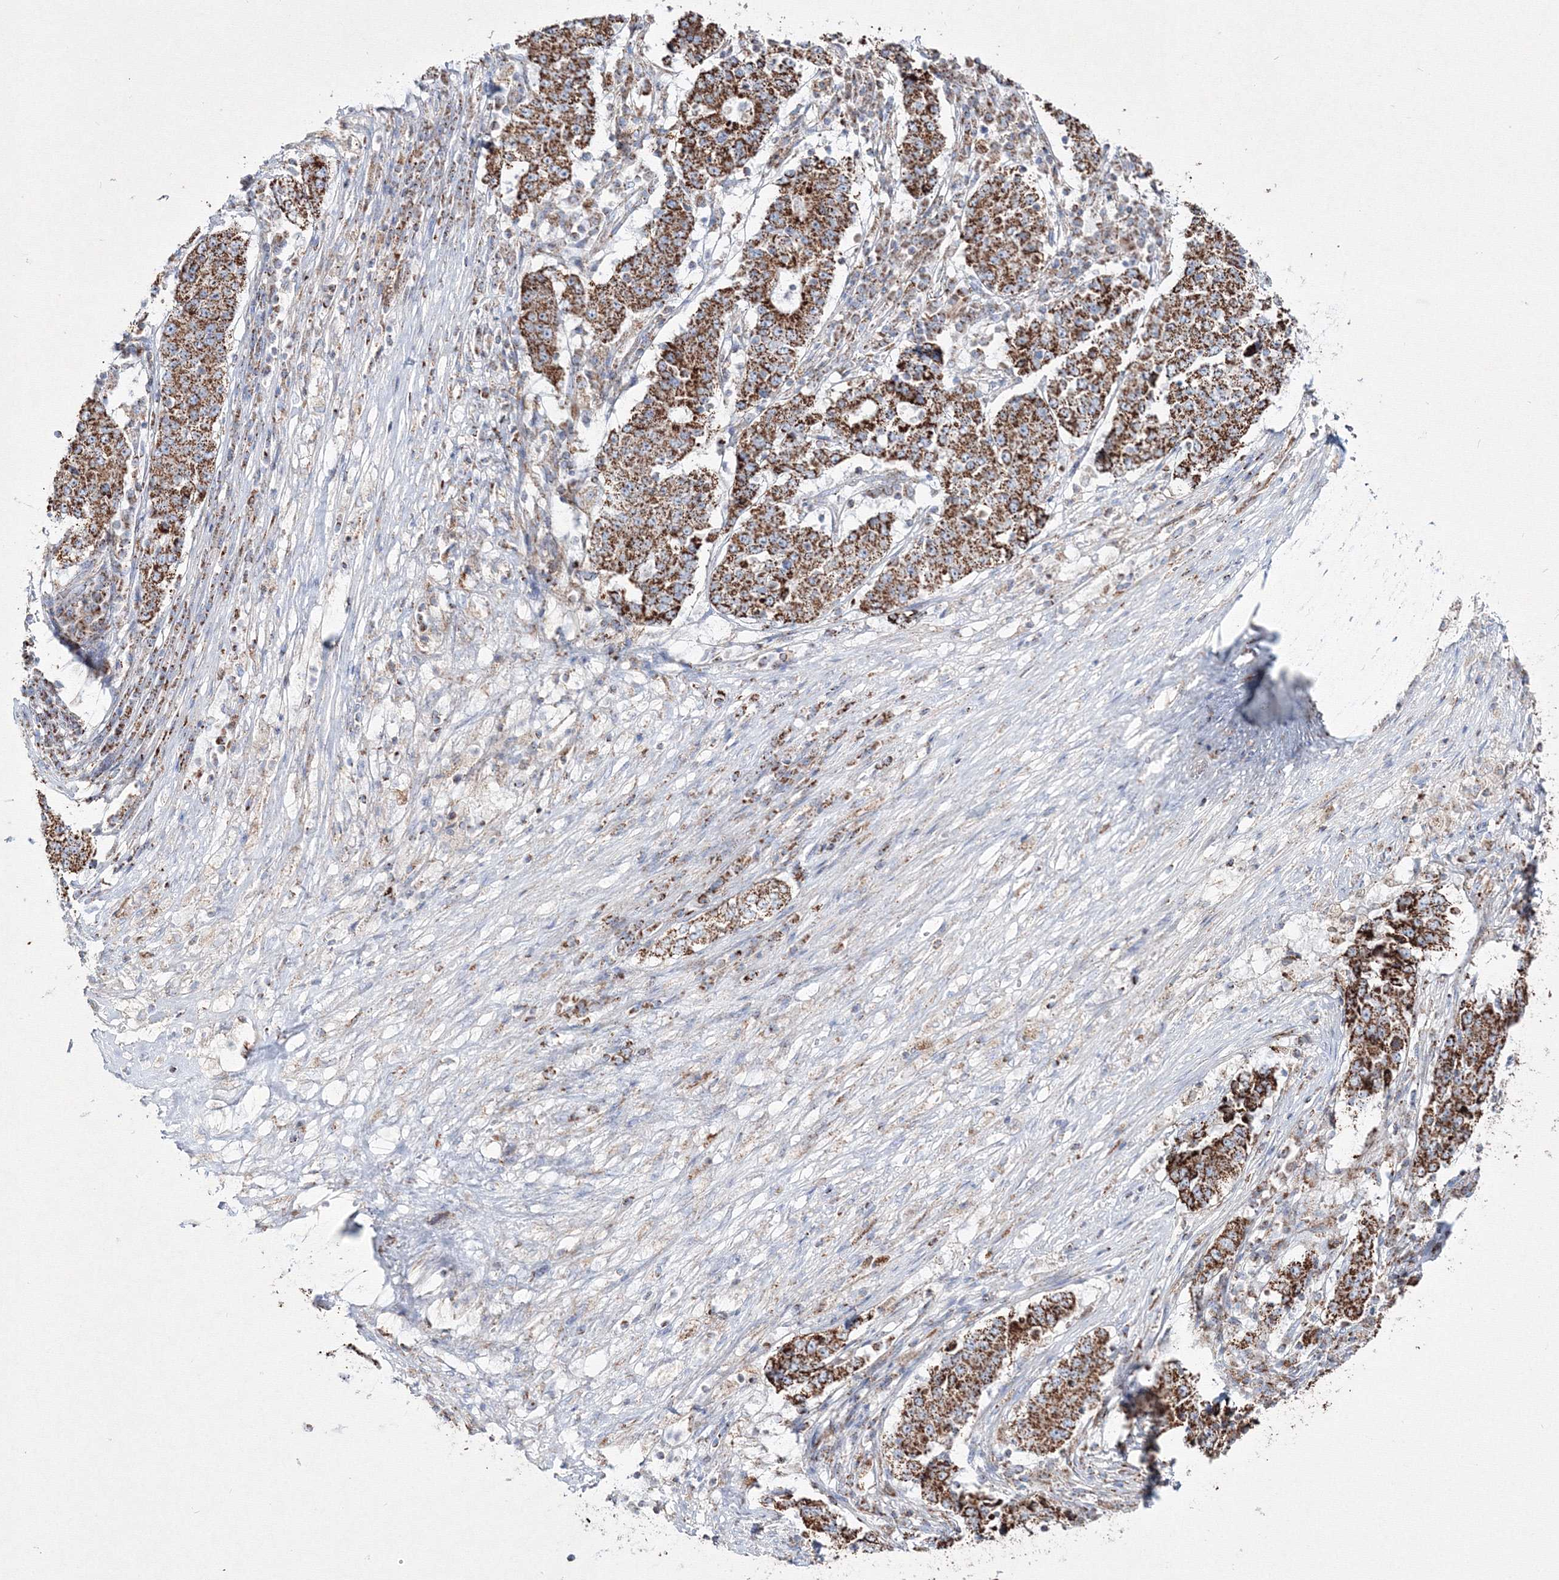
{"staining": {"intensity": "strong", "quantity": ">75%", "location": "cytoplasmic/membranous"}, "tissue": "stomach cancer", "cell_type": "Tumor cells", "image_type": "cancer", "snomed": [{"axis": "morphology", "description": "Adenocarcinoma, NOS"}, {"axis": "topography", "description": "Stomach"}], "caption": "DAB (3,3'-diaminobenzidine) immunohistochemical staining of human stomach adenocarcinoma displays strong cytoplasmic/membranous protein positivity in about >75% of tumor cells.", "gene": "IGSF9", "patient": {"sex": "male", "age": 59}}